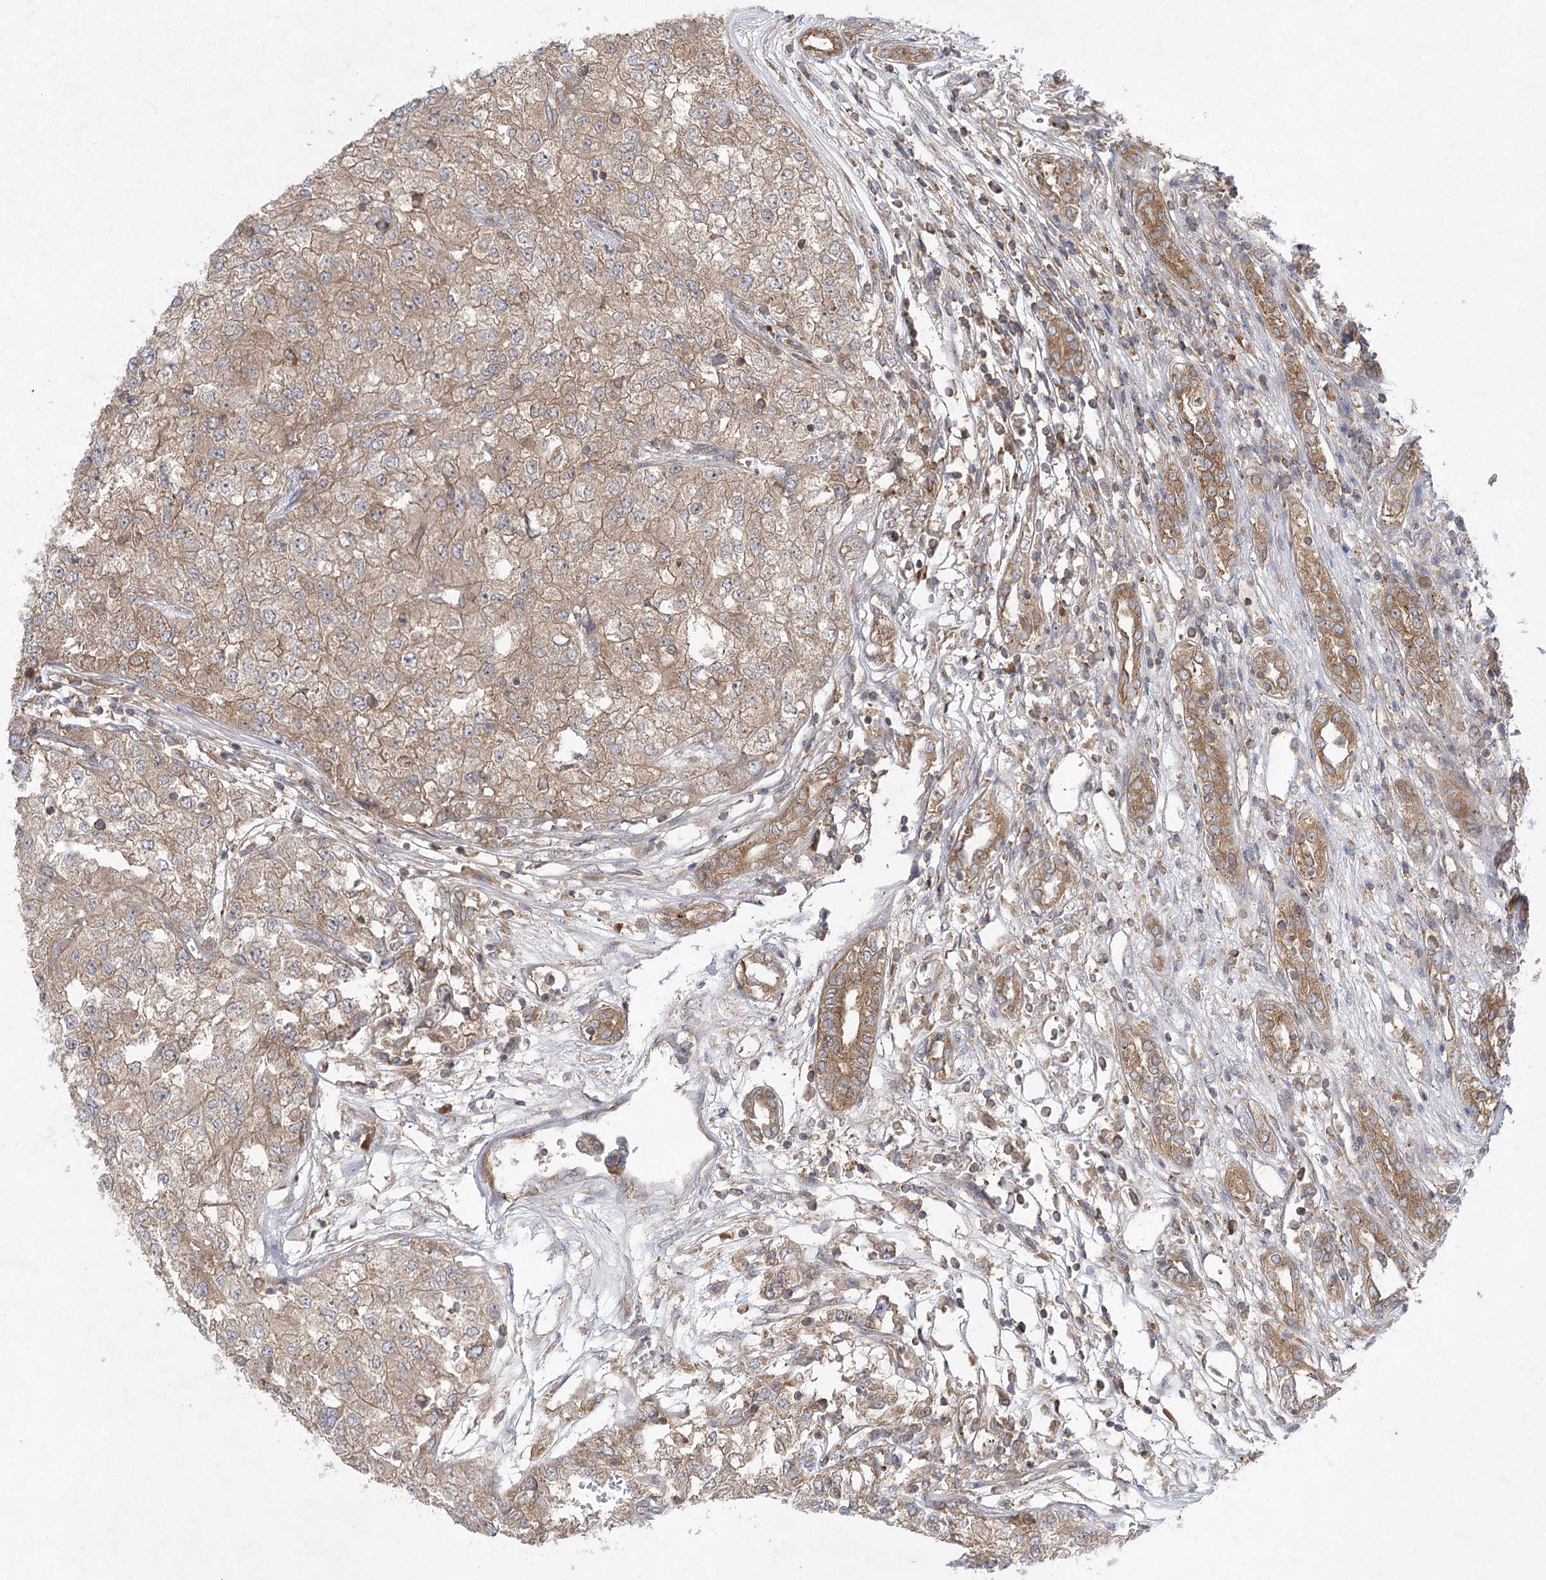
{"staining": {"intensity": "weak", "quantity": ">75%", "location": "cytoplasmic/membranous"}, "tissue": "renal cancer", "cell_type": "Tumor cells", "image_type": "cancer", "snomed": [{"axis": "morphology", "description": "Adenocarcinoma, NOS"}, {"axis": "topography", "description": "Kidney"}], "caption": "Brown immunohistochemical staining in human renal cancer (adenocarcinoma) shows weak cytoplasmic/membranous positivity in about >75% of tumor cells.", "gene": "EIF3A", "patient": {"sex": "female", "age": 54}}